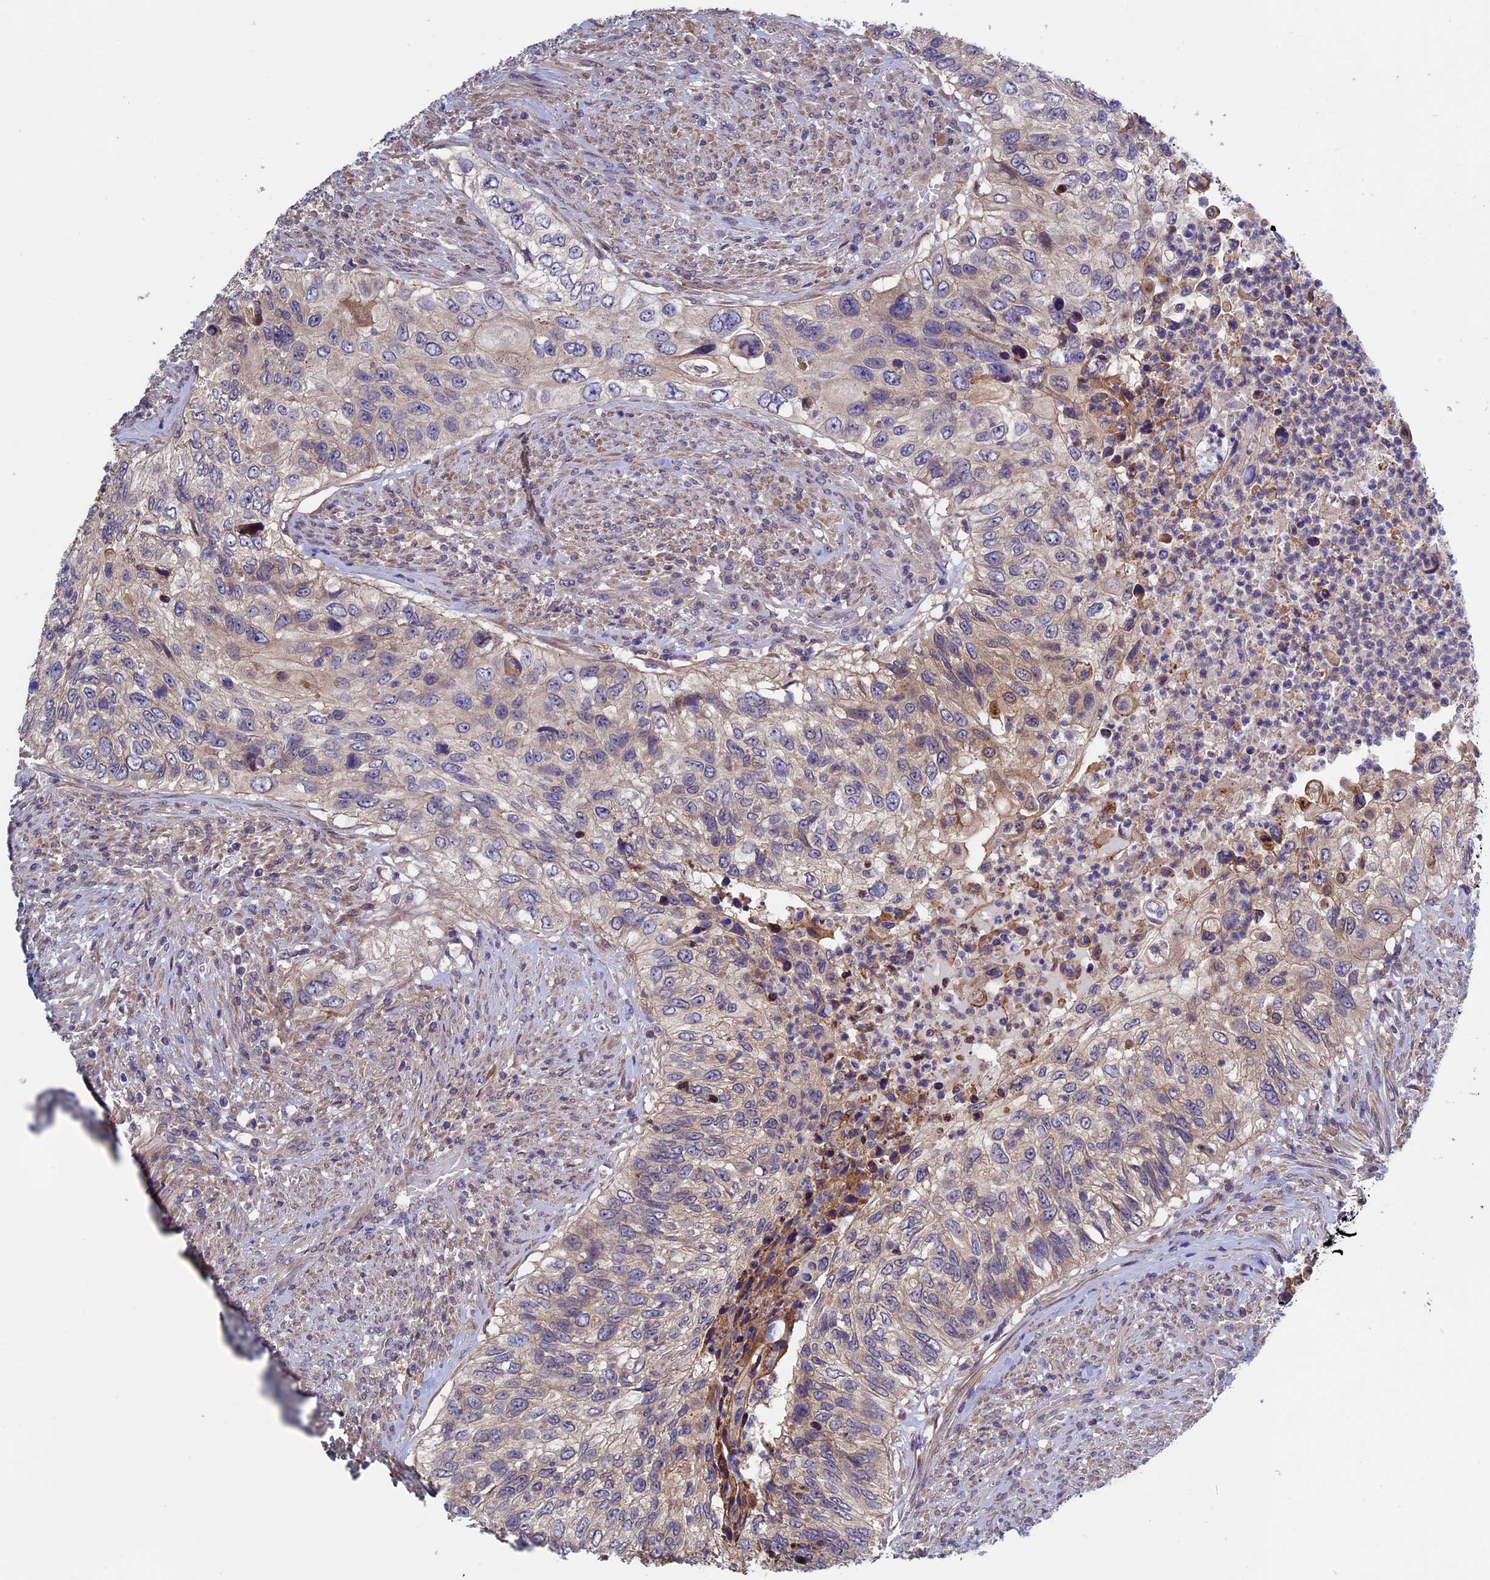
{"staining": {"intensity": "weak", "quantity": "<25%", "location": "cytoplasmic/membranous"}, "tissue": "urothelial cancer", "cell_type": "Tumor cells", "image_type": "cancer", "snomed": [{"axis": "morphology", "description": "Urothelial carcinoma, High grade"}, {"axis": "topography", "description": "Urinary bladder"}], "caption": "An IHC image of urothelial carcinoma (high-grade) is shown. There is no staining in tumor cells of urothelial carcinoma (high-grade).", "gene": "LCMT1", "patient": {"sex": "female", "age": 60}}